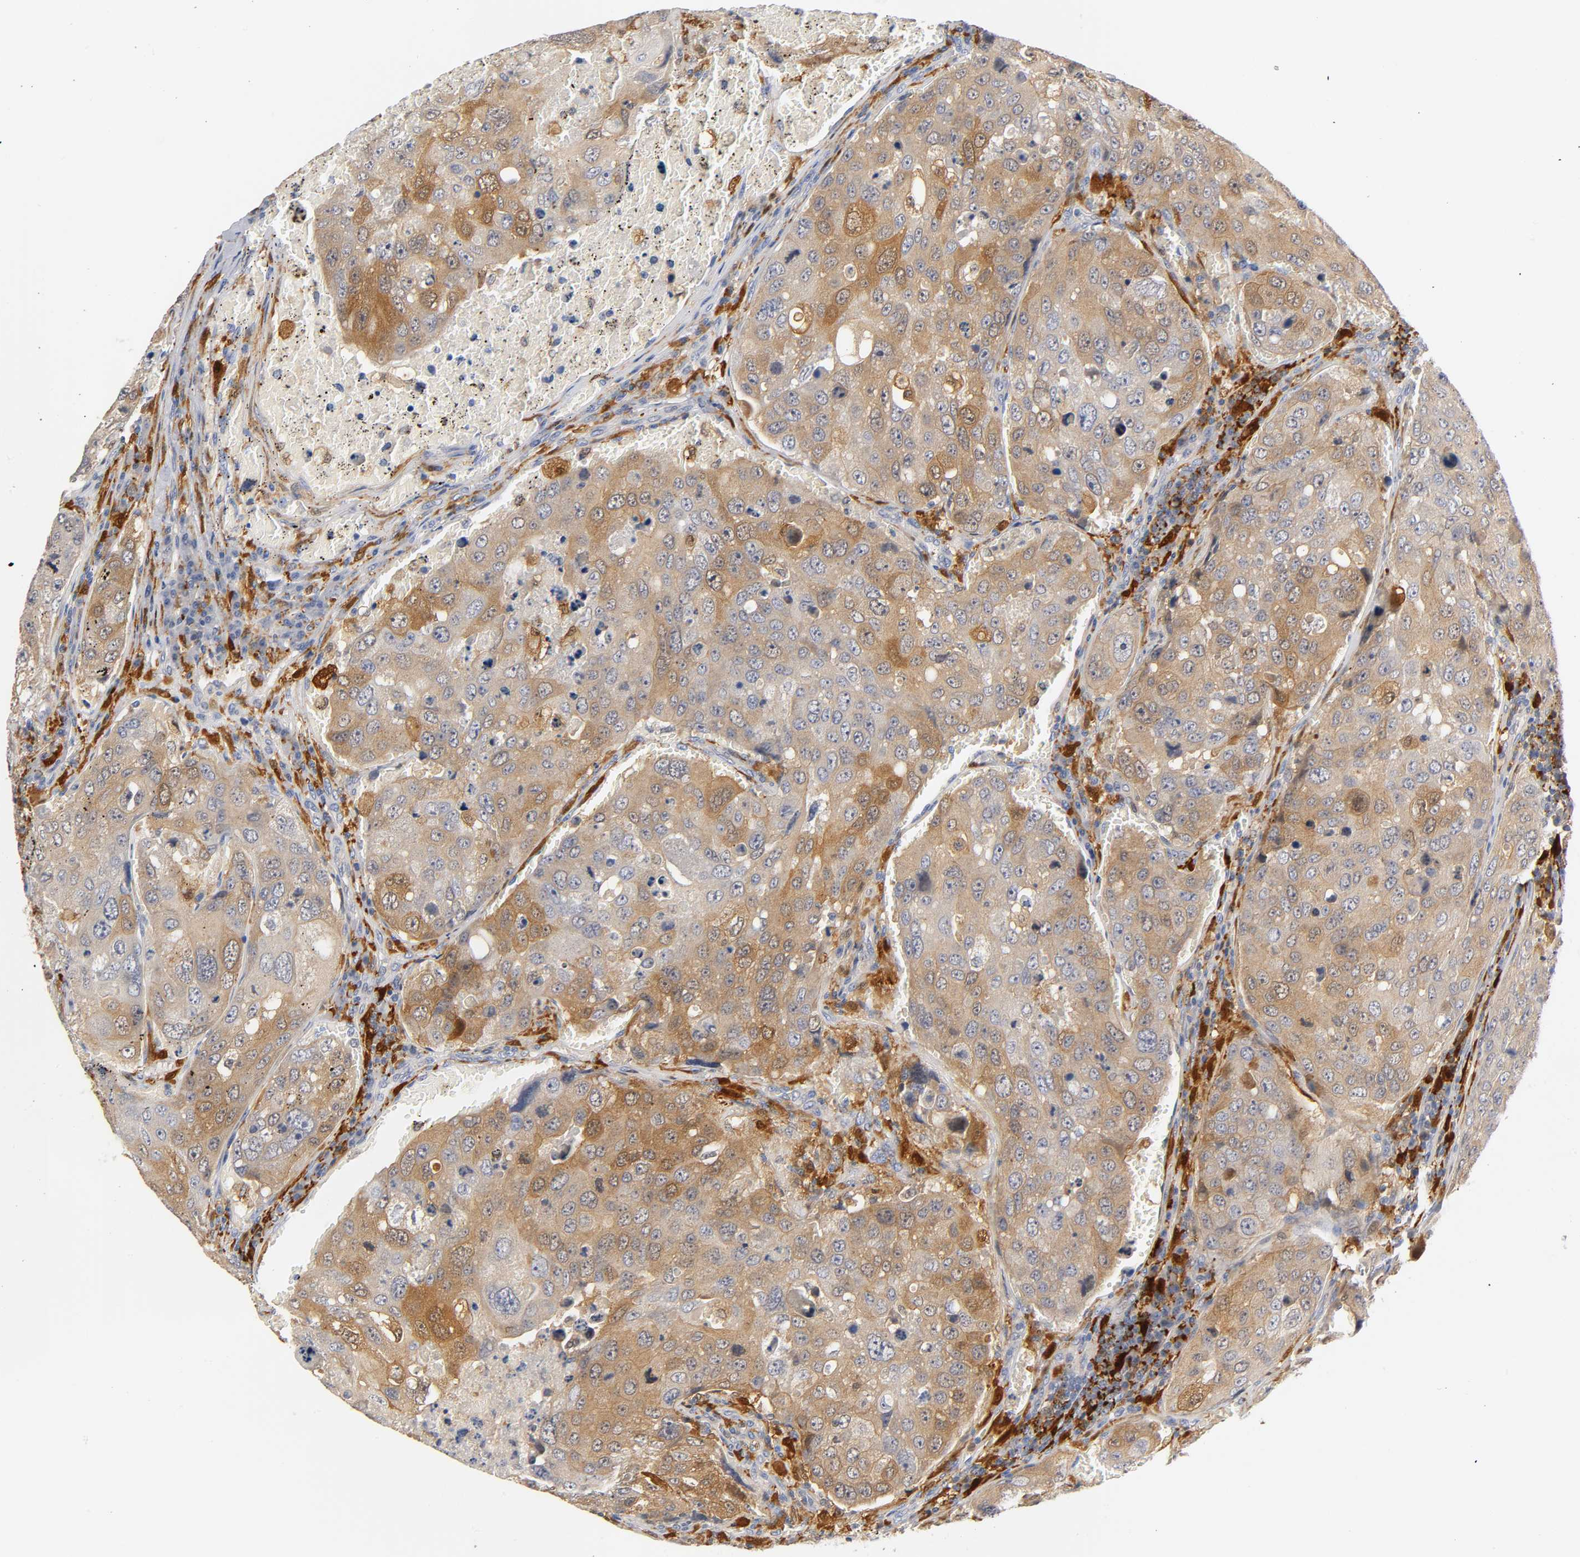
{"staining": {"intensity": "weak", "quantity": "25%-75%", "location": "cytoplasmic/membranous,nuclear"}, "tissue": "urothelial cancer", "cell_type": "Tumor cells", "image_type": "cancer", "snomed": [{"axis": "morphology", "description": "Urothelial carcinoma, High grade"}, {"axis": "topography", "description": "Lymph node"}, {"axis": "topography", "description": "Urinary bladder"}], "caption": "High-power microscopy captured an IHC micrograph of urothelial cancer, revealing weak cytoplasmic/membranous and nuclear expression in about 25%-75% of tumor cells. The protein is shown in brown color, while the nuclei are stained blue.", "gene": "IL18", "patient": {"sex": "male", "age": 51}}